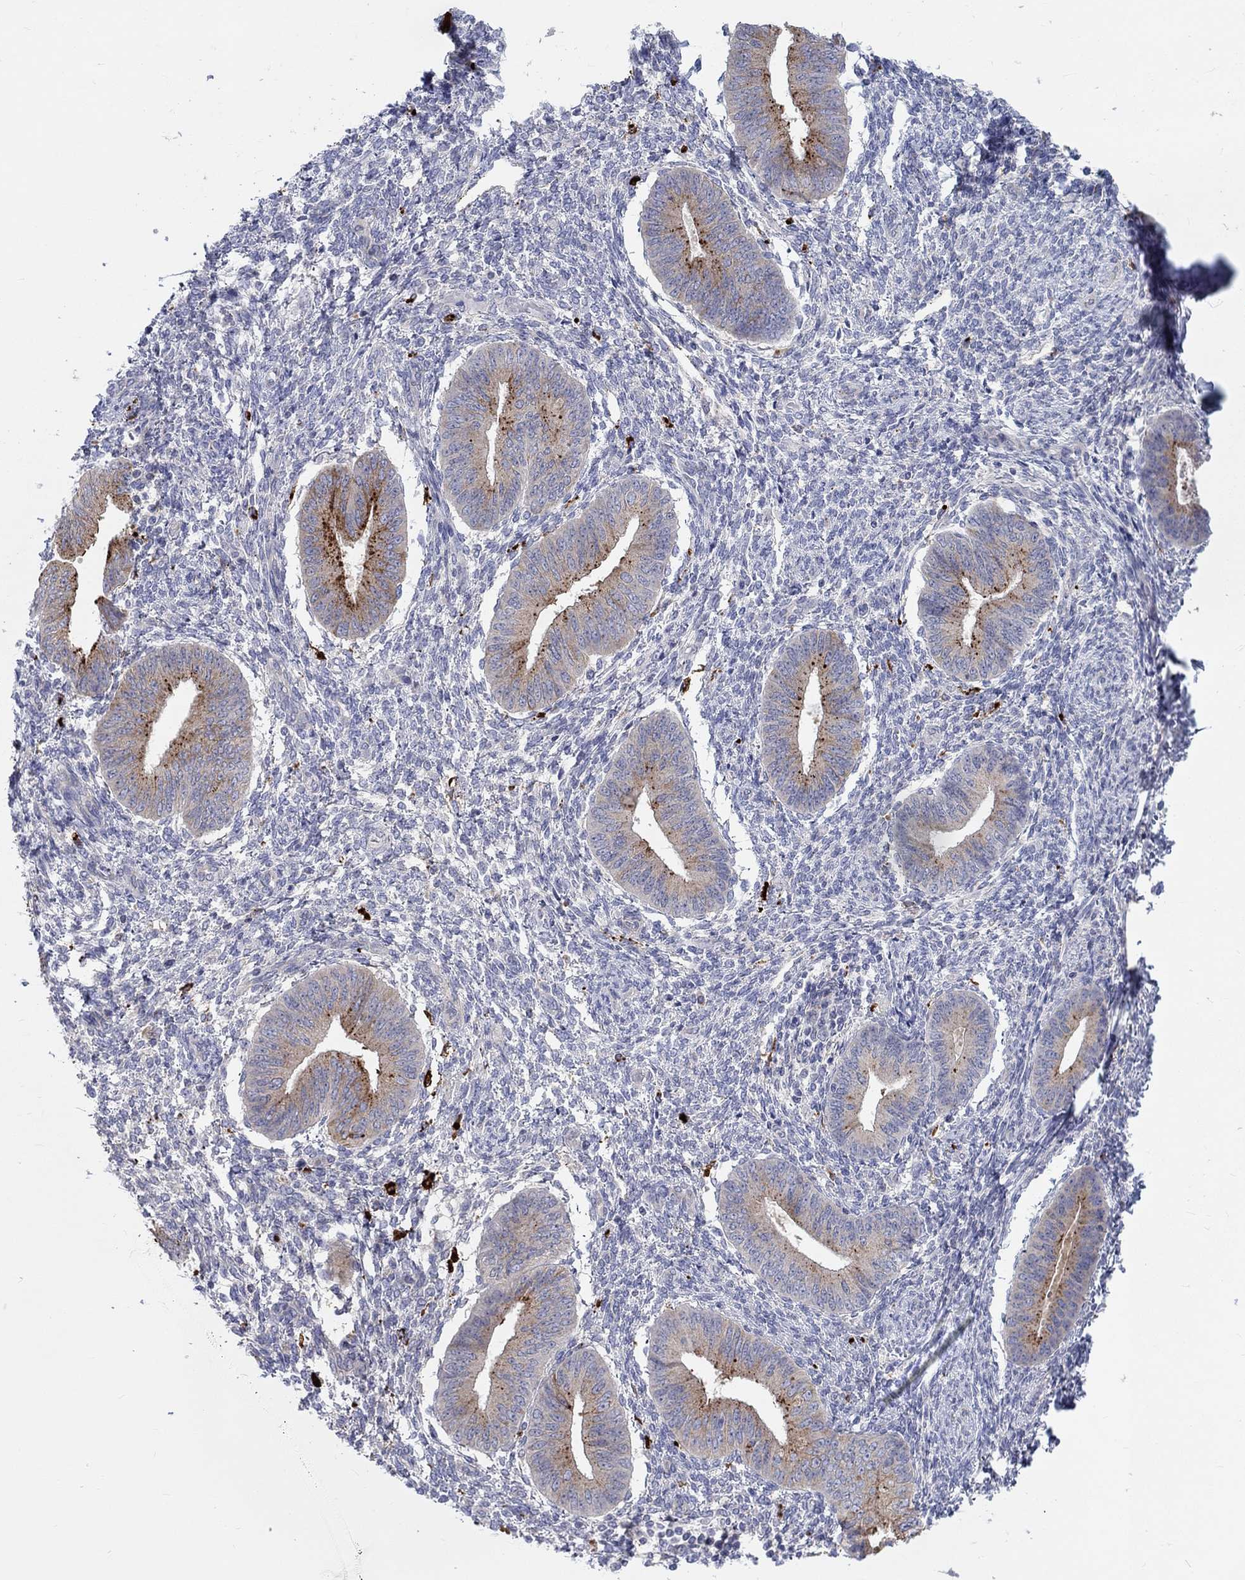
{"staining": {"intensity": "negative", "quantity": "none", "location": "none"}, "tissue": "endometrium", "cell_type": "Cells in endometrial stroma", "image_type": "normal", "snomed": [{"axis": "morphology", "description": "Normal tissue, NOS"}, {"axis": "topography", "description": "Endometrium"}], "caption": "Immunohistochemical staining of benign human endometrium exhibits no significant staining in cells in endometrial stroma. (Brightfield microscopy of DAB IHC at high magnification).", "gene": "BCO2", "patient": {"sex": "female", "age": 47}}